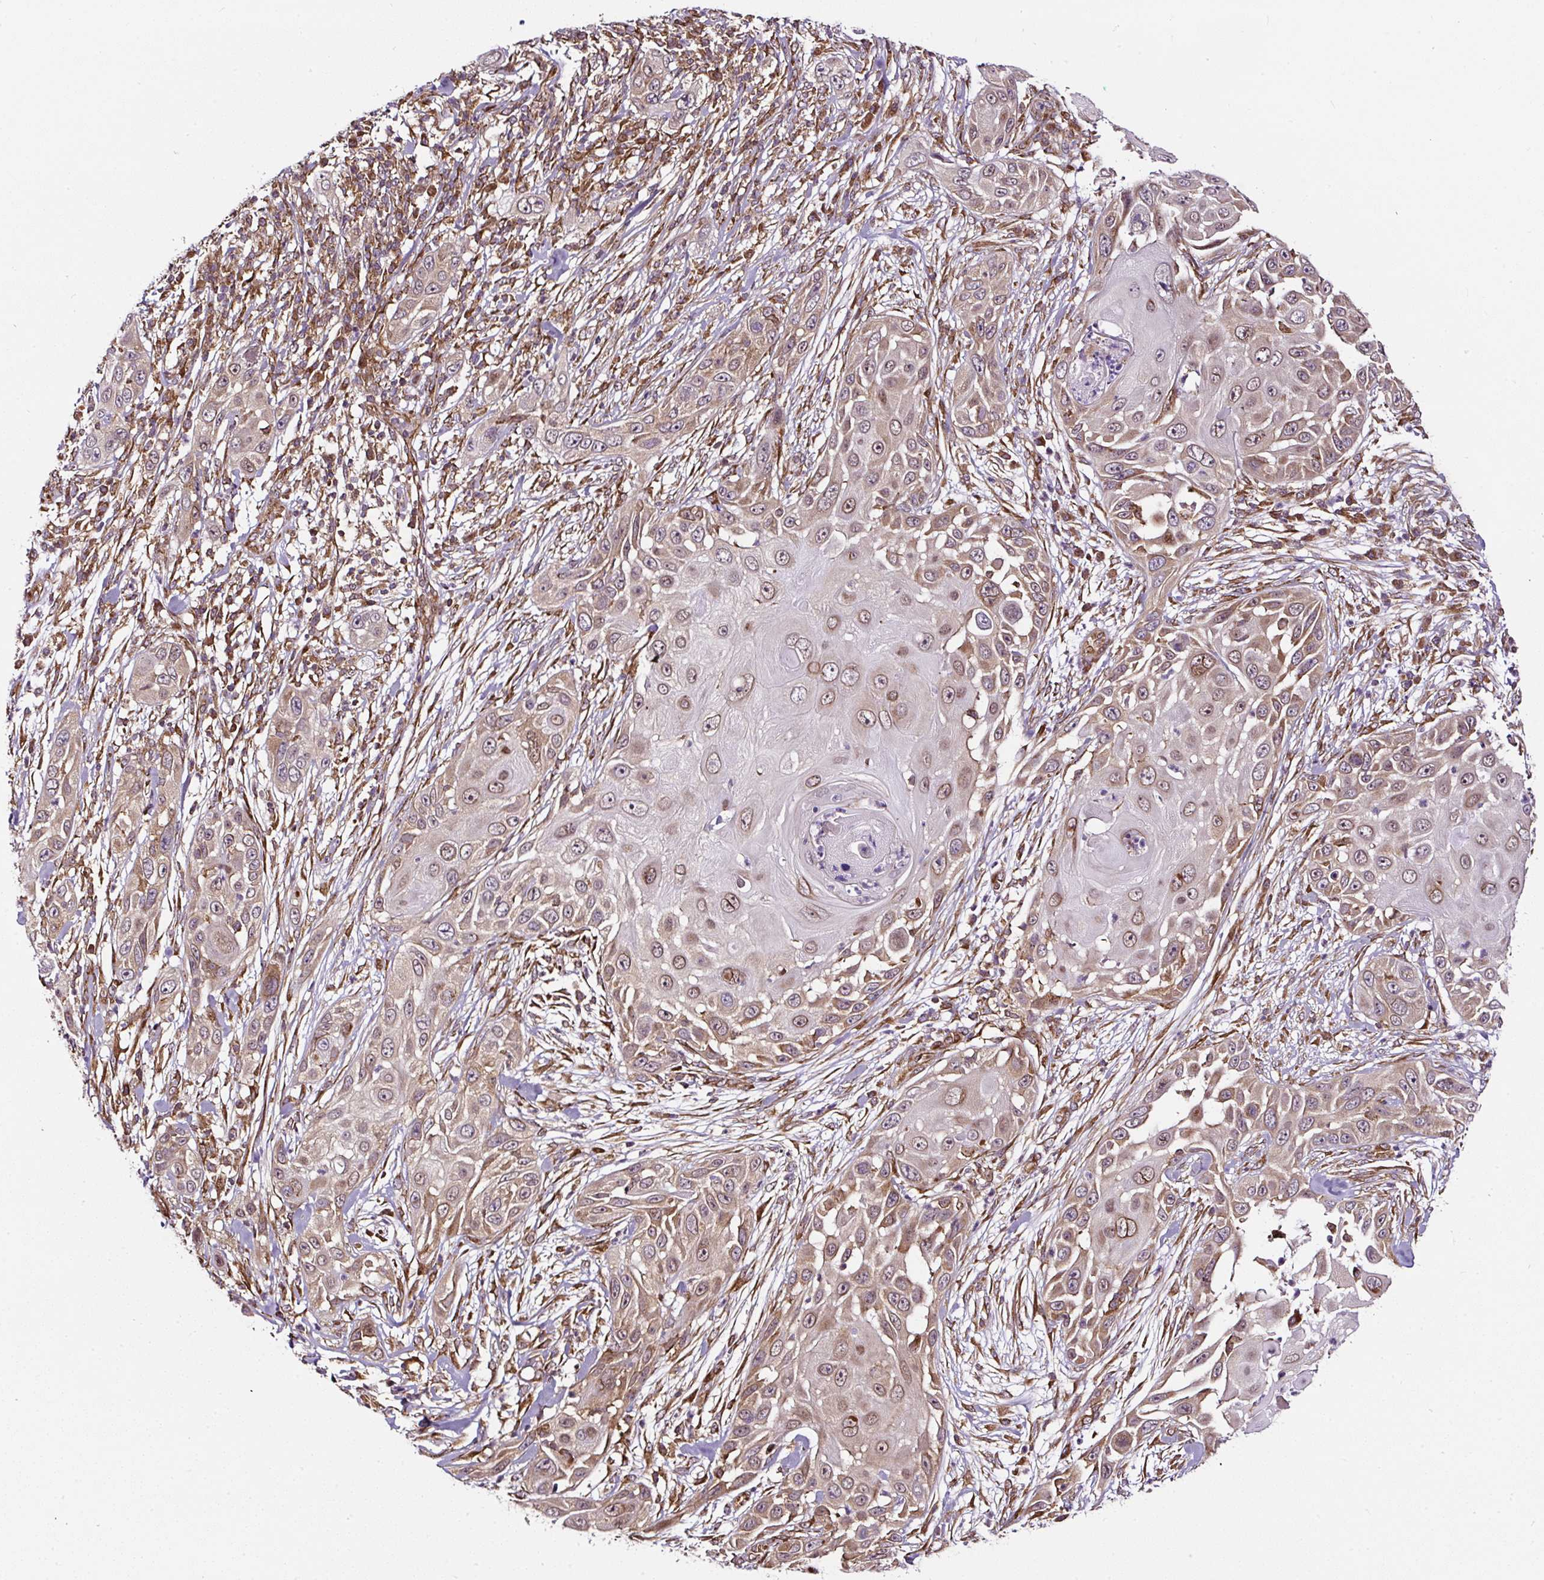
{"staining": {"intensity": "moderate", "quantity": "25%-75%", "location": "cytoplasmic/membranous,nuclear"}, "tissue": "skin cancer", "cell_type": "Tumor cells", "image_type": "cancer", "snomed": [{"axis": "morphology", "description": "Squamous cell carcinoma, NOS"}, {"axis": "topography", "description": "Skin"}], "caption": "Immunohistochemistry (IHC) image of neoplastic tissue: human squamous cell carcinoma (skin) stained using IHC exhibits medium levels of moderate protein expression localized specifically in the cytoplasmic/membranous and nuclear of tumor cells, appearing as a cytoplasmic/membranous and nuclear brown color.", "gene": "KDM4E", "patient": {"sex": "female", "age": 44}}